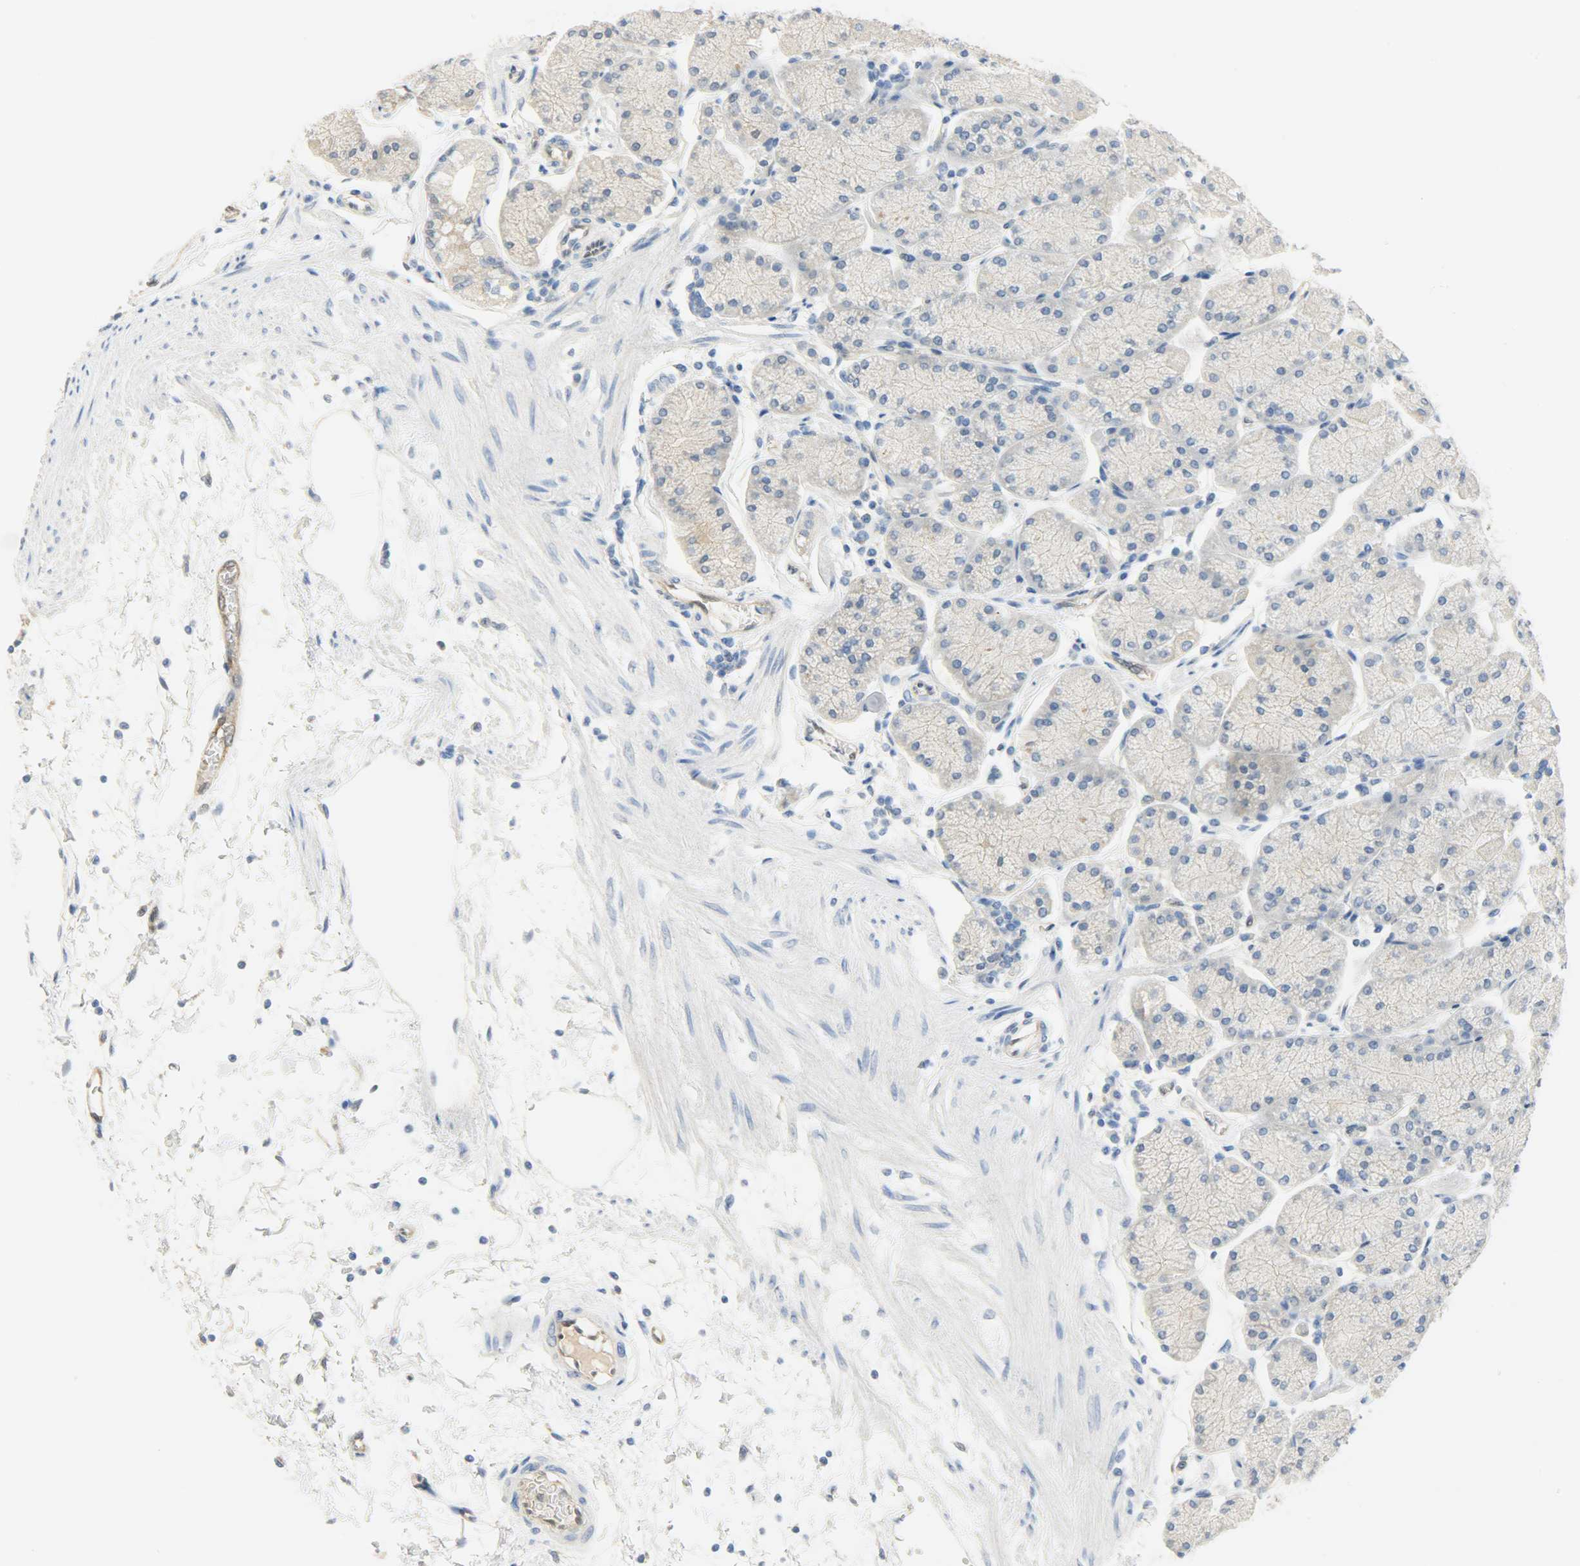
{"staining": {"intensity": "weak", "quantity": "<25%", "location": "cytoplasmic/membranous"}, "tissue": "stomach", "cell_type": "Glandular cells", "image_type": "normal", "snomed": [{"axis": "morphology", "description": "Normal tissue, NOS"}, {"axis": "topography", "description": "Stomach, upper"}, {"axis": "topography", "description": "Stomach"}], "caption": "Immunohistochemical staining of benign stomach exhibits no significant expression in glandular cells. Nuclei are stained in blue.", "gene": "FKBP1A", "patient": {"sex": "male", "age": 76}}